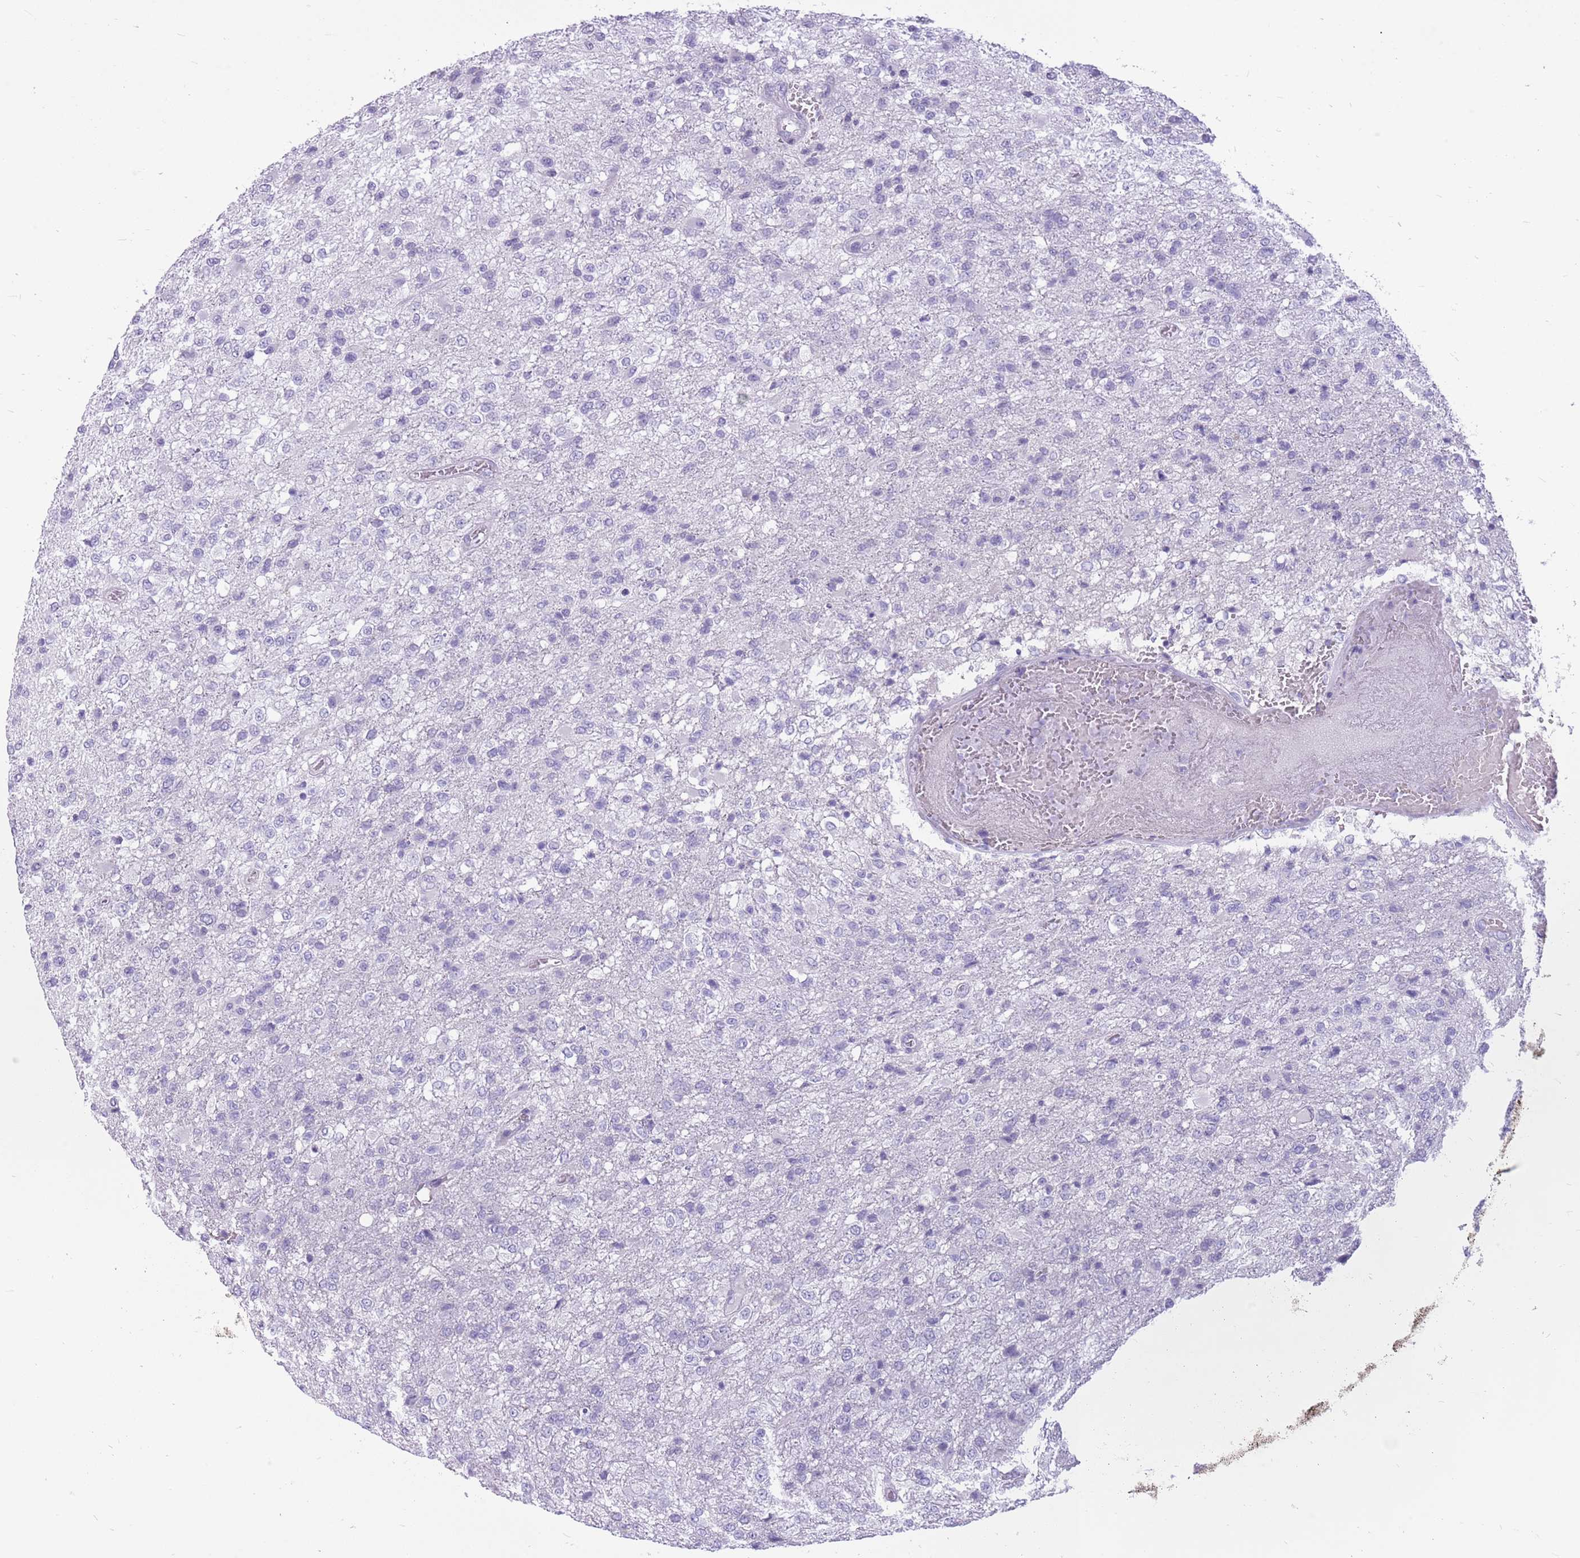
{"staining": {"intensity": "negative", "quantity": "none", "location": "none"}, "tissue": "glioma", "cell_type": "Tumor cells", "image_type": "cancer", "snomed": [{"axis": "morphology", "description": "Glioma, malignant, High grade"}, {"axis": "topography", "description": "Brain"}], "caption": "A high-resolution photomicrograph shows immunohistochemistry (IHC) staining of malignant glioma (high-grade), which demonstrates no significant expression in tumor cells.", "gene": "ZNF425", "patient": {"sex": "female", "age": 74}}